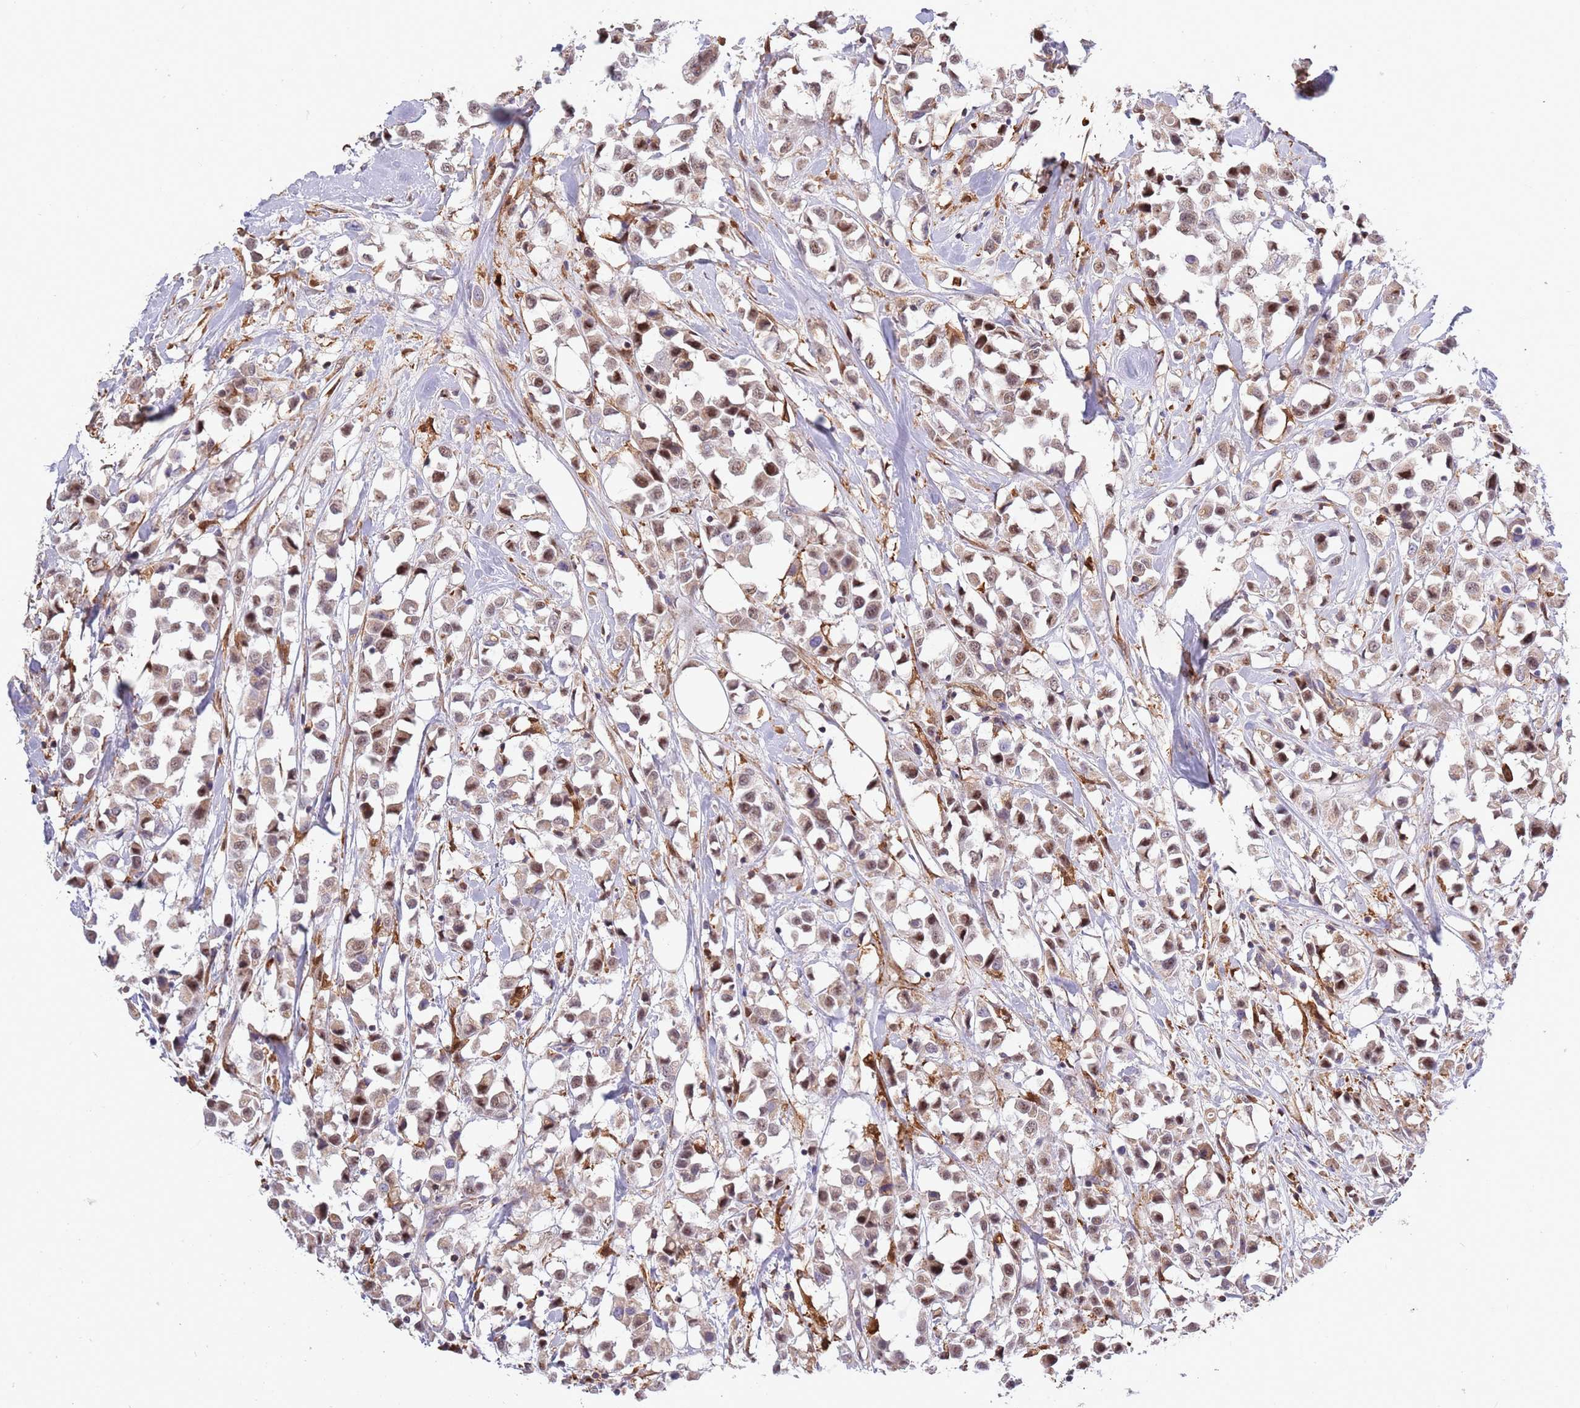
{"staining": {"intensity": "weak", "quantity": ">75%", "location": "nuclear"}, "tissue": "breast cancer", "cell_type": "Tumor cells", "image_type": "cancer", "snomed": [{"axis": "morphology", "description": "Duct carcinoma"}, {"axis": "topography", "description": "Breast"}], "caption": "The micrograph displays staining of breast intraductal carcinoma, revealing weak nuclear protein staining (brown color) within tumor cells.", "gene": "CCNJL", "patient": {"sex": "female", "age": 61}}